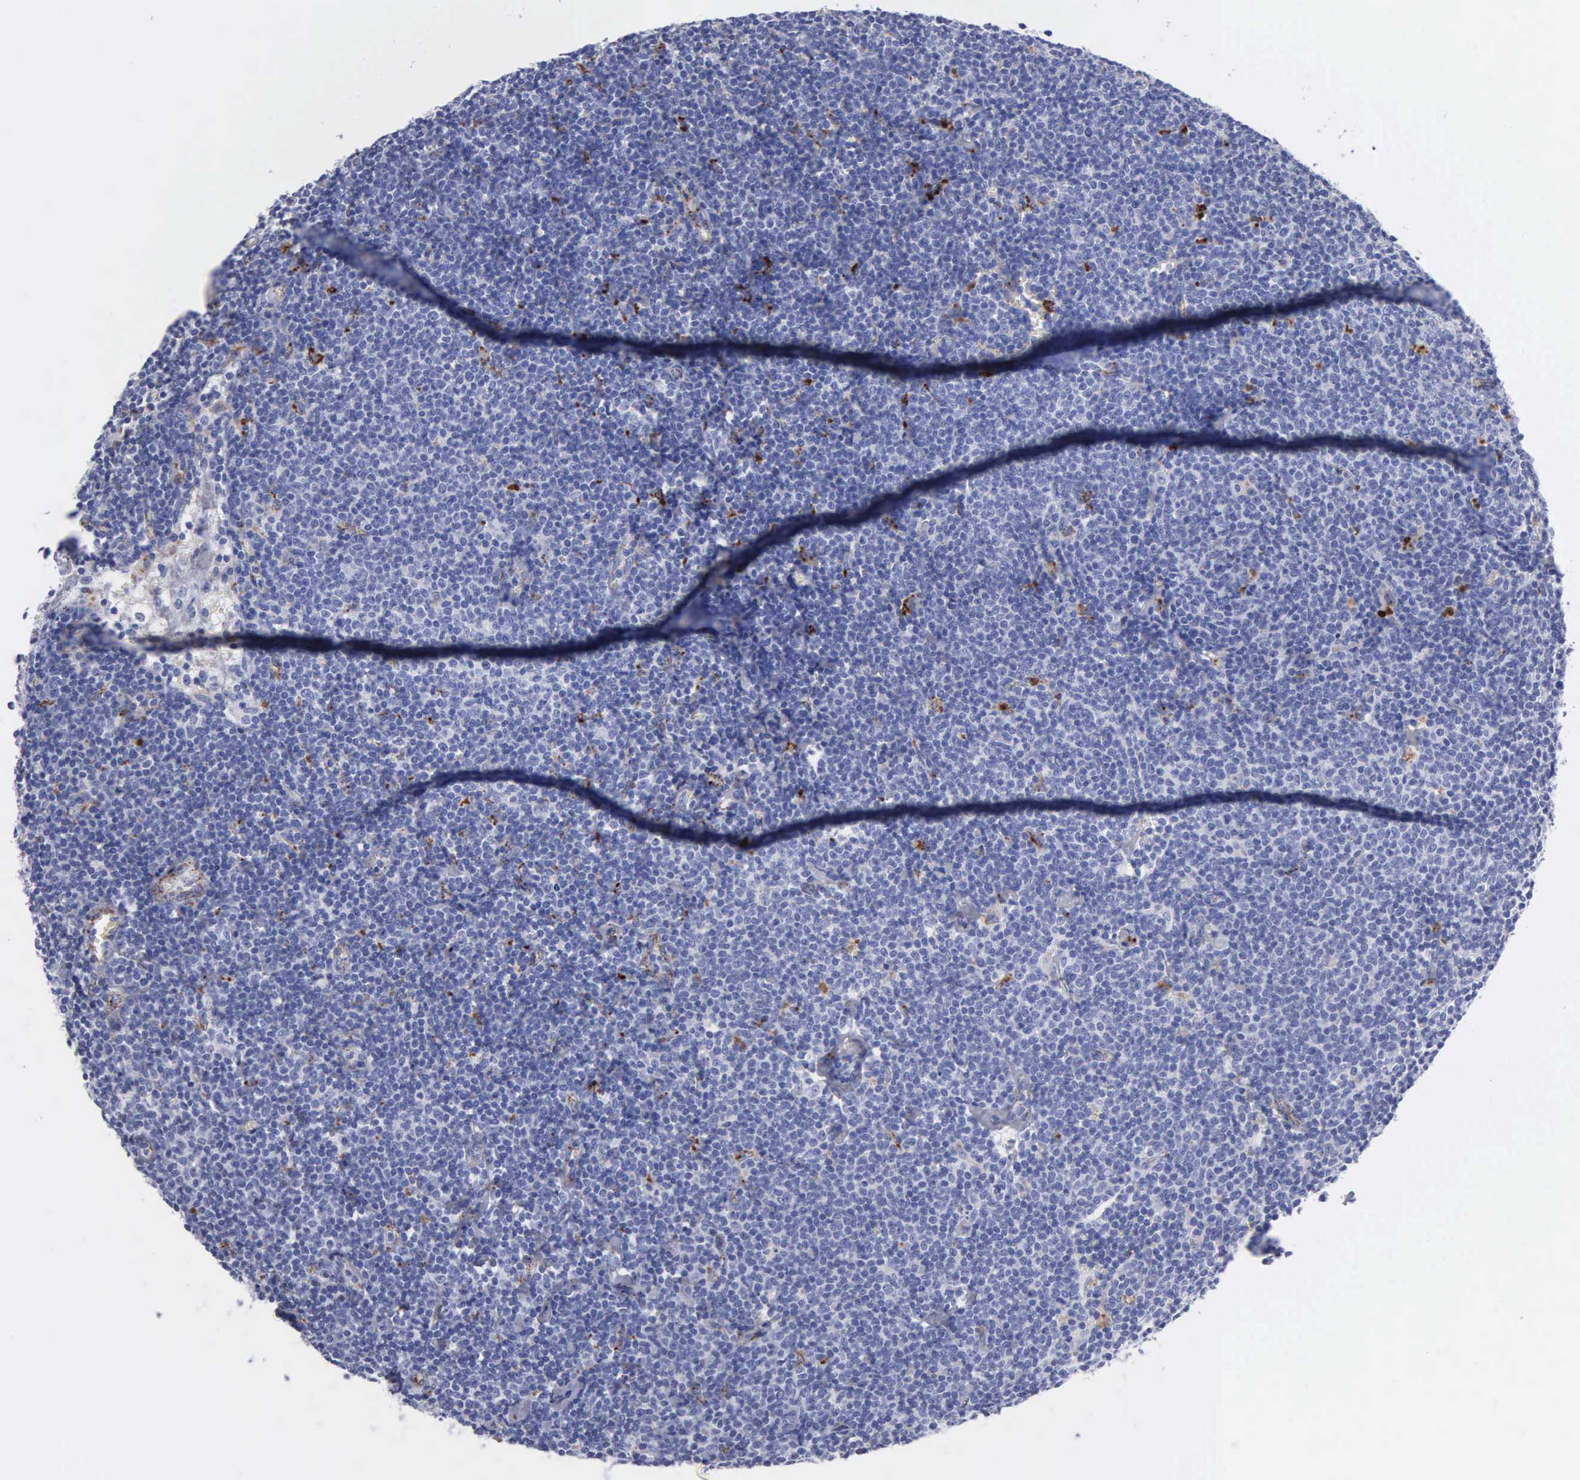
{"staining": {"intensity": "negative", "quantity": "none", "location": "none"}, "tissue": "lymphoma", "cell_type": "Tumor cells", "image_type": "cancer", "snomed": [{"axis": "morphology", "description": "Malignant lymphoma, non-Hodgkin's type, Low grade"}, {"axis": "topography", "description": "Lymph node"}], "caption": "This is a micrograph of IHC staining of malignant lymphoma, non-Hodgkin's type (low-grade), which shows no staining in tumor cells.", "gene": "CTSL", "patient": {"sex": "male", "age": 65}}